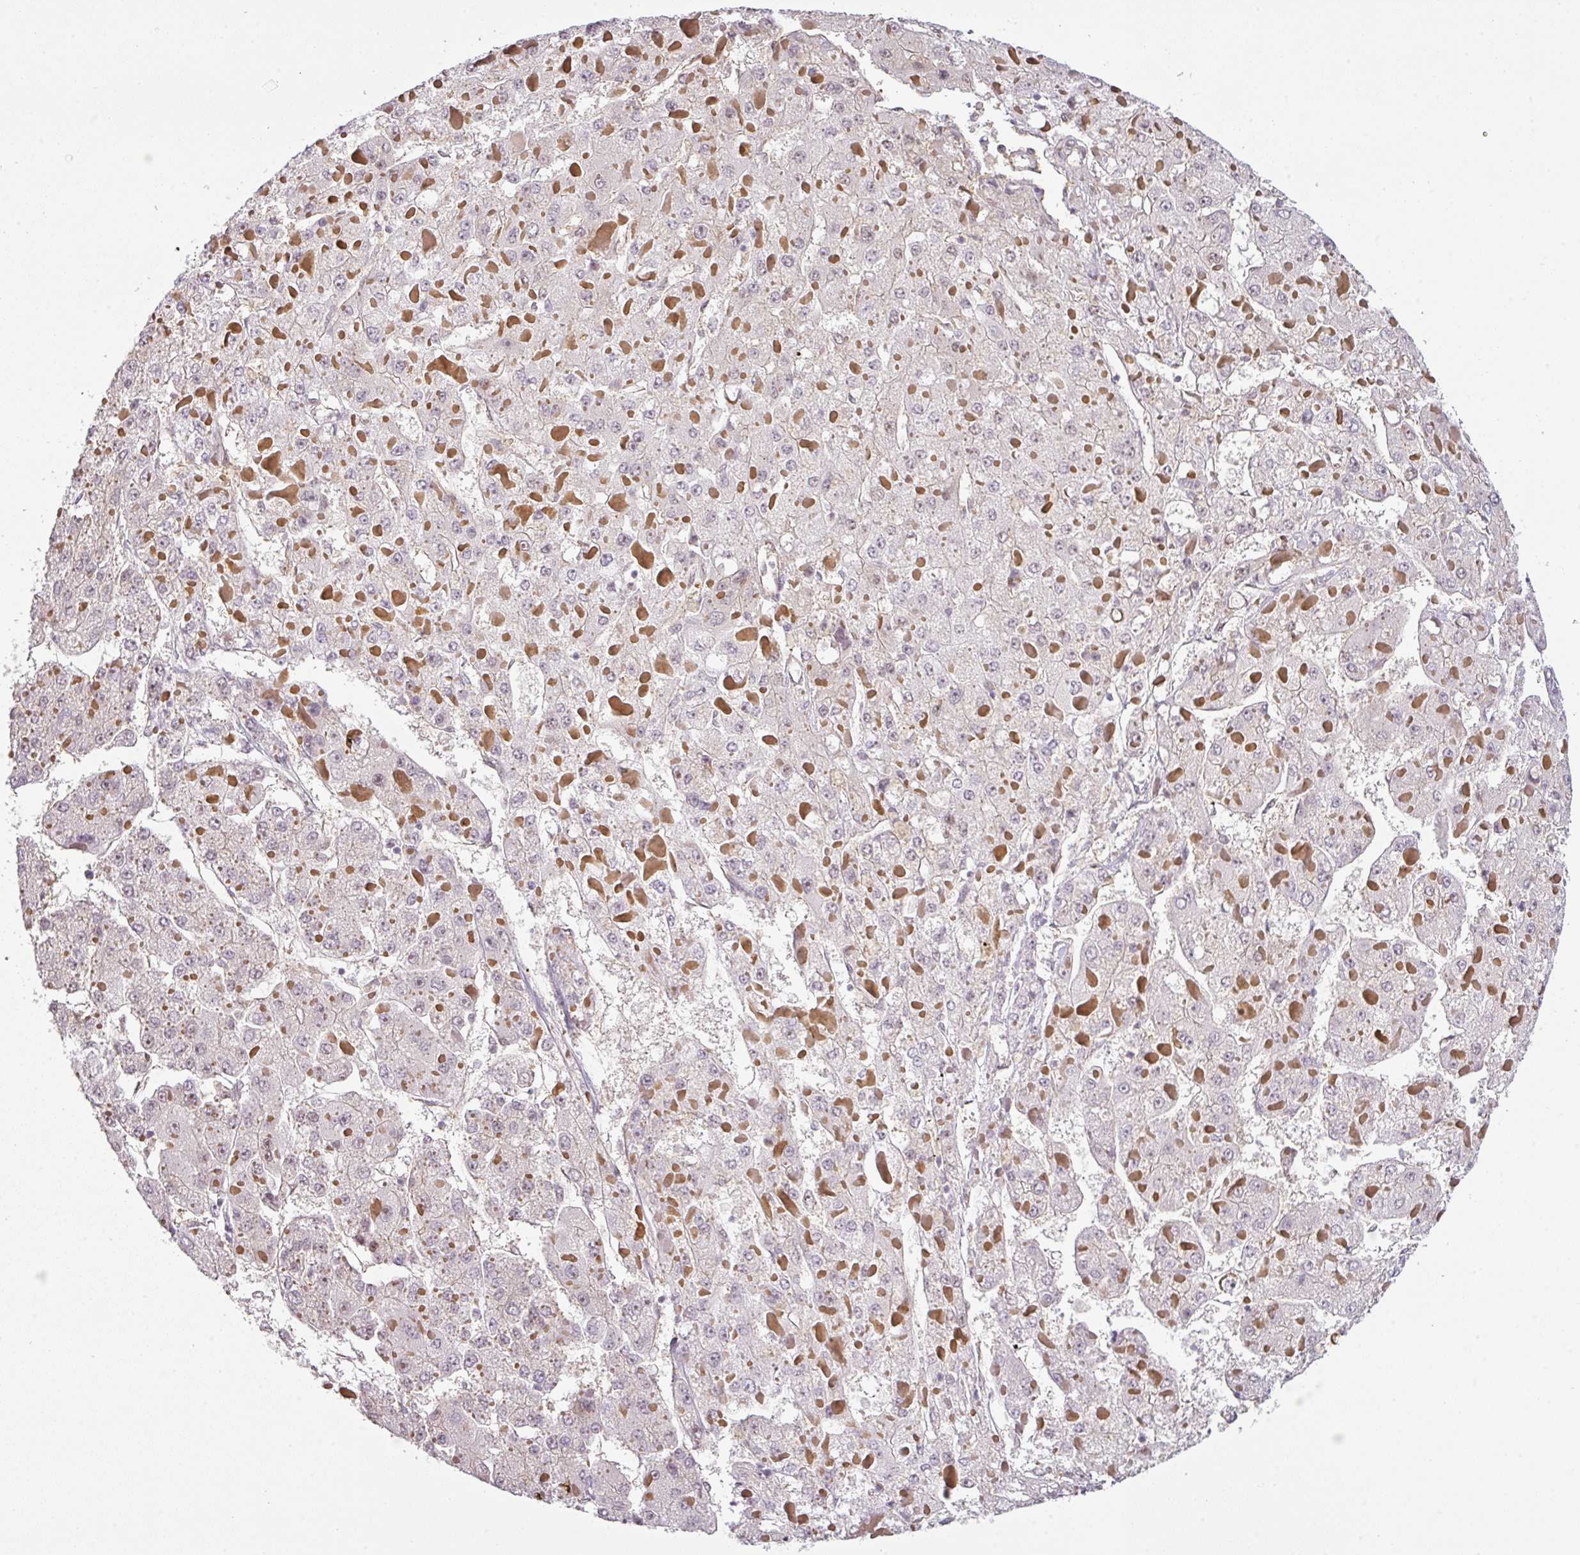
{"staining": {"intensity": "negative", "quantity": "none", "location": "none"}, "tissue": "liver cancer", "cell_type": "Tumor cells", "image_type": "cancer", "snomed": [{"axis": "morphology", "description": "Carcinoma, Hepatocellular, NOS"}, {"axis": "topography", "description": "Liver"}], "caption": "This is a image of immunohistochemistry (IHC) staining of hepatocellular carcinoma (liver), which shows no positivity in tumor cells.", "gene": "ANKRD18A", "patient": {"sex": "female", "age": 73}}